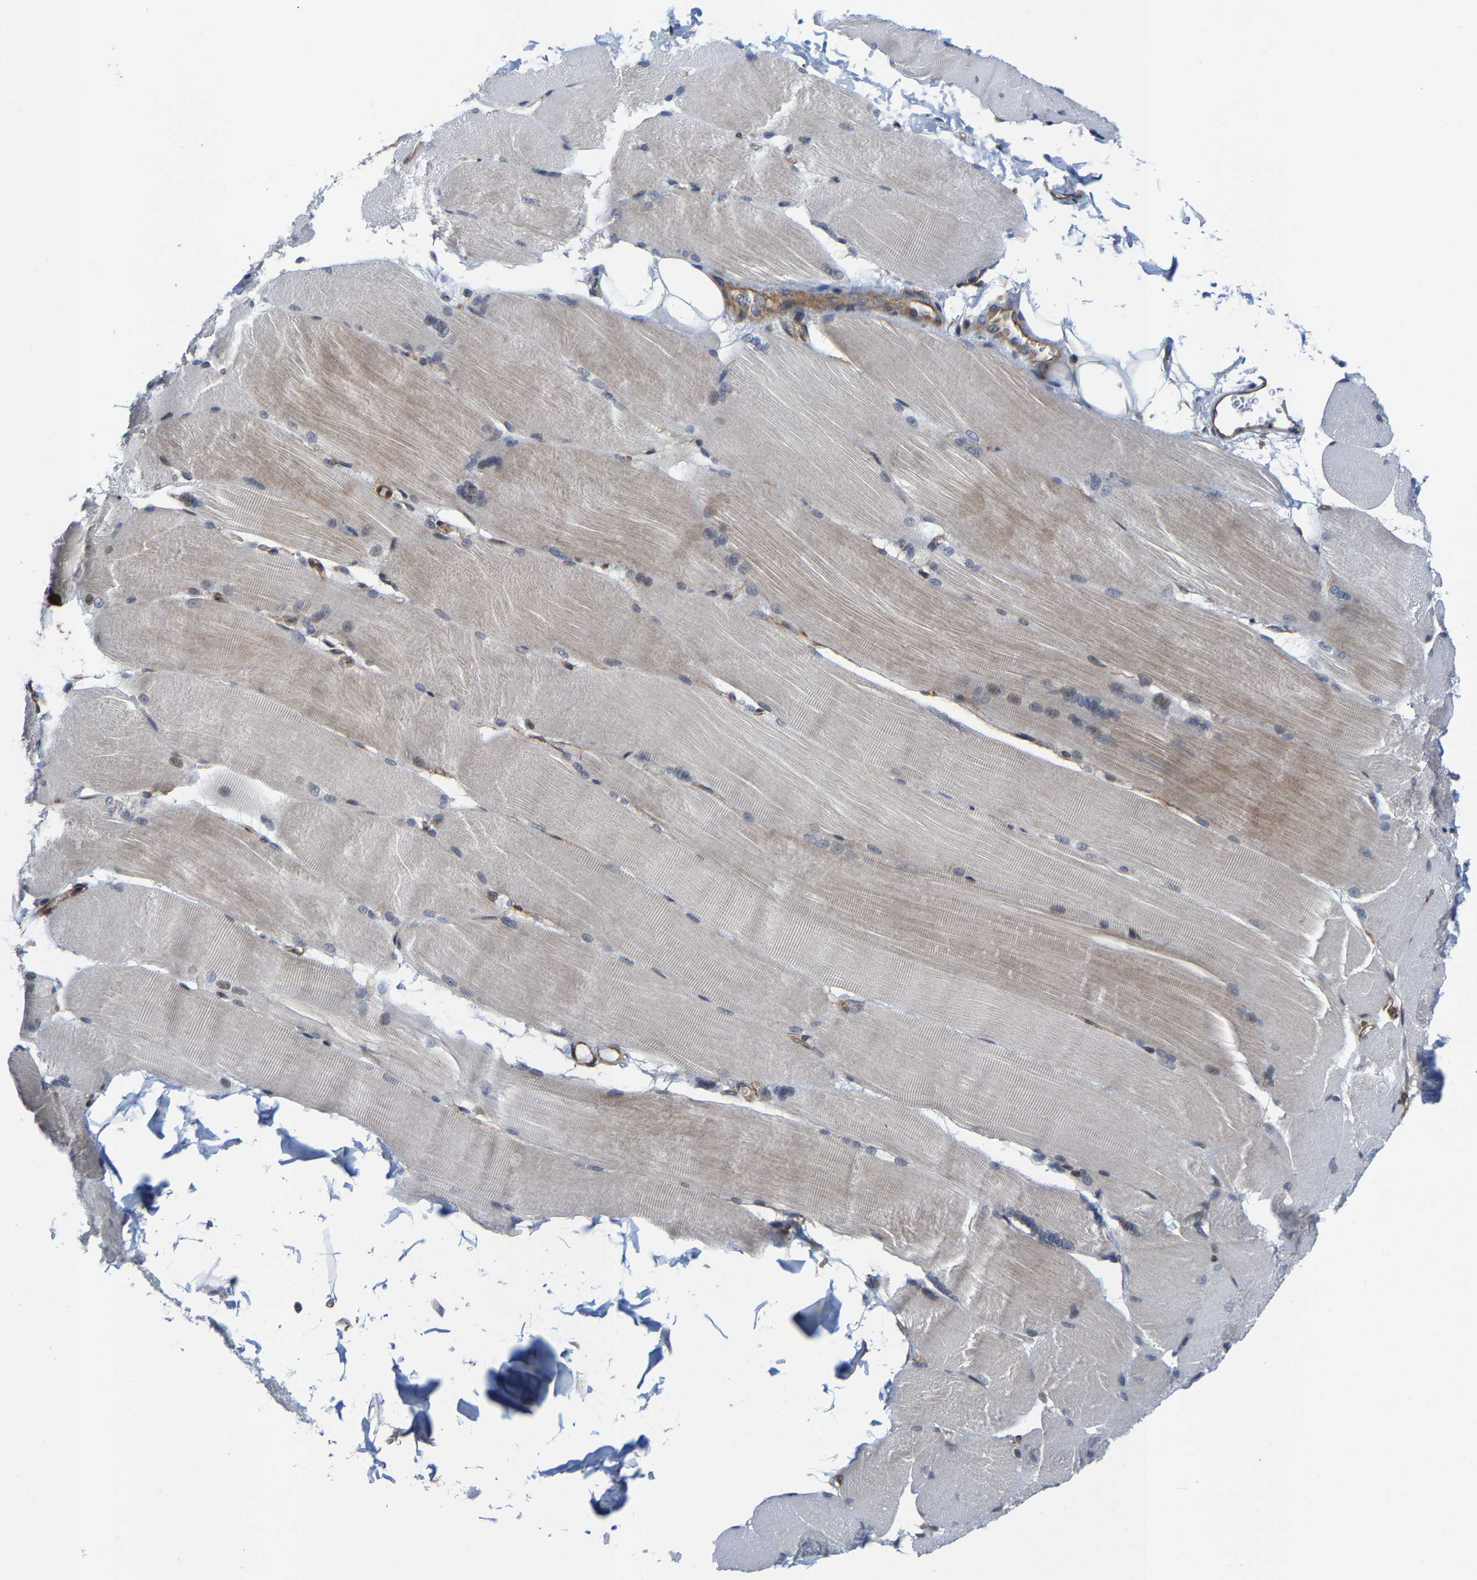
{"staining": {"intensity": "weak", "quantity": "<25%", "location": "cytoplasmic/membranous"}, "tissue": "skeletal muscle", "cell_type": "Myocytes", "image_type": "normal", "snomed": [{"axis": "morphology", "description": "Normal tissue, NOS"}, {"axis": "topography", "description": "Skin"}, {"axis": "topography", "description": "Skeletal muscle"}], "caption": "DAB immunohistochemical staining of benign skeletal muscle demonstrates no significant staining in myocytes.", "gene": "TGFB1I1", "patient": {"sex": "male", "age": 83}}